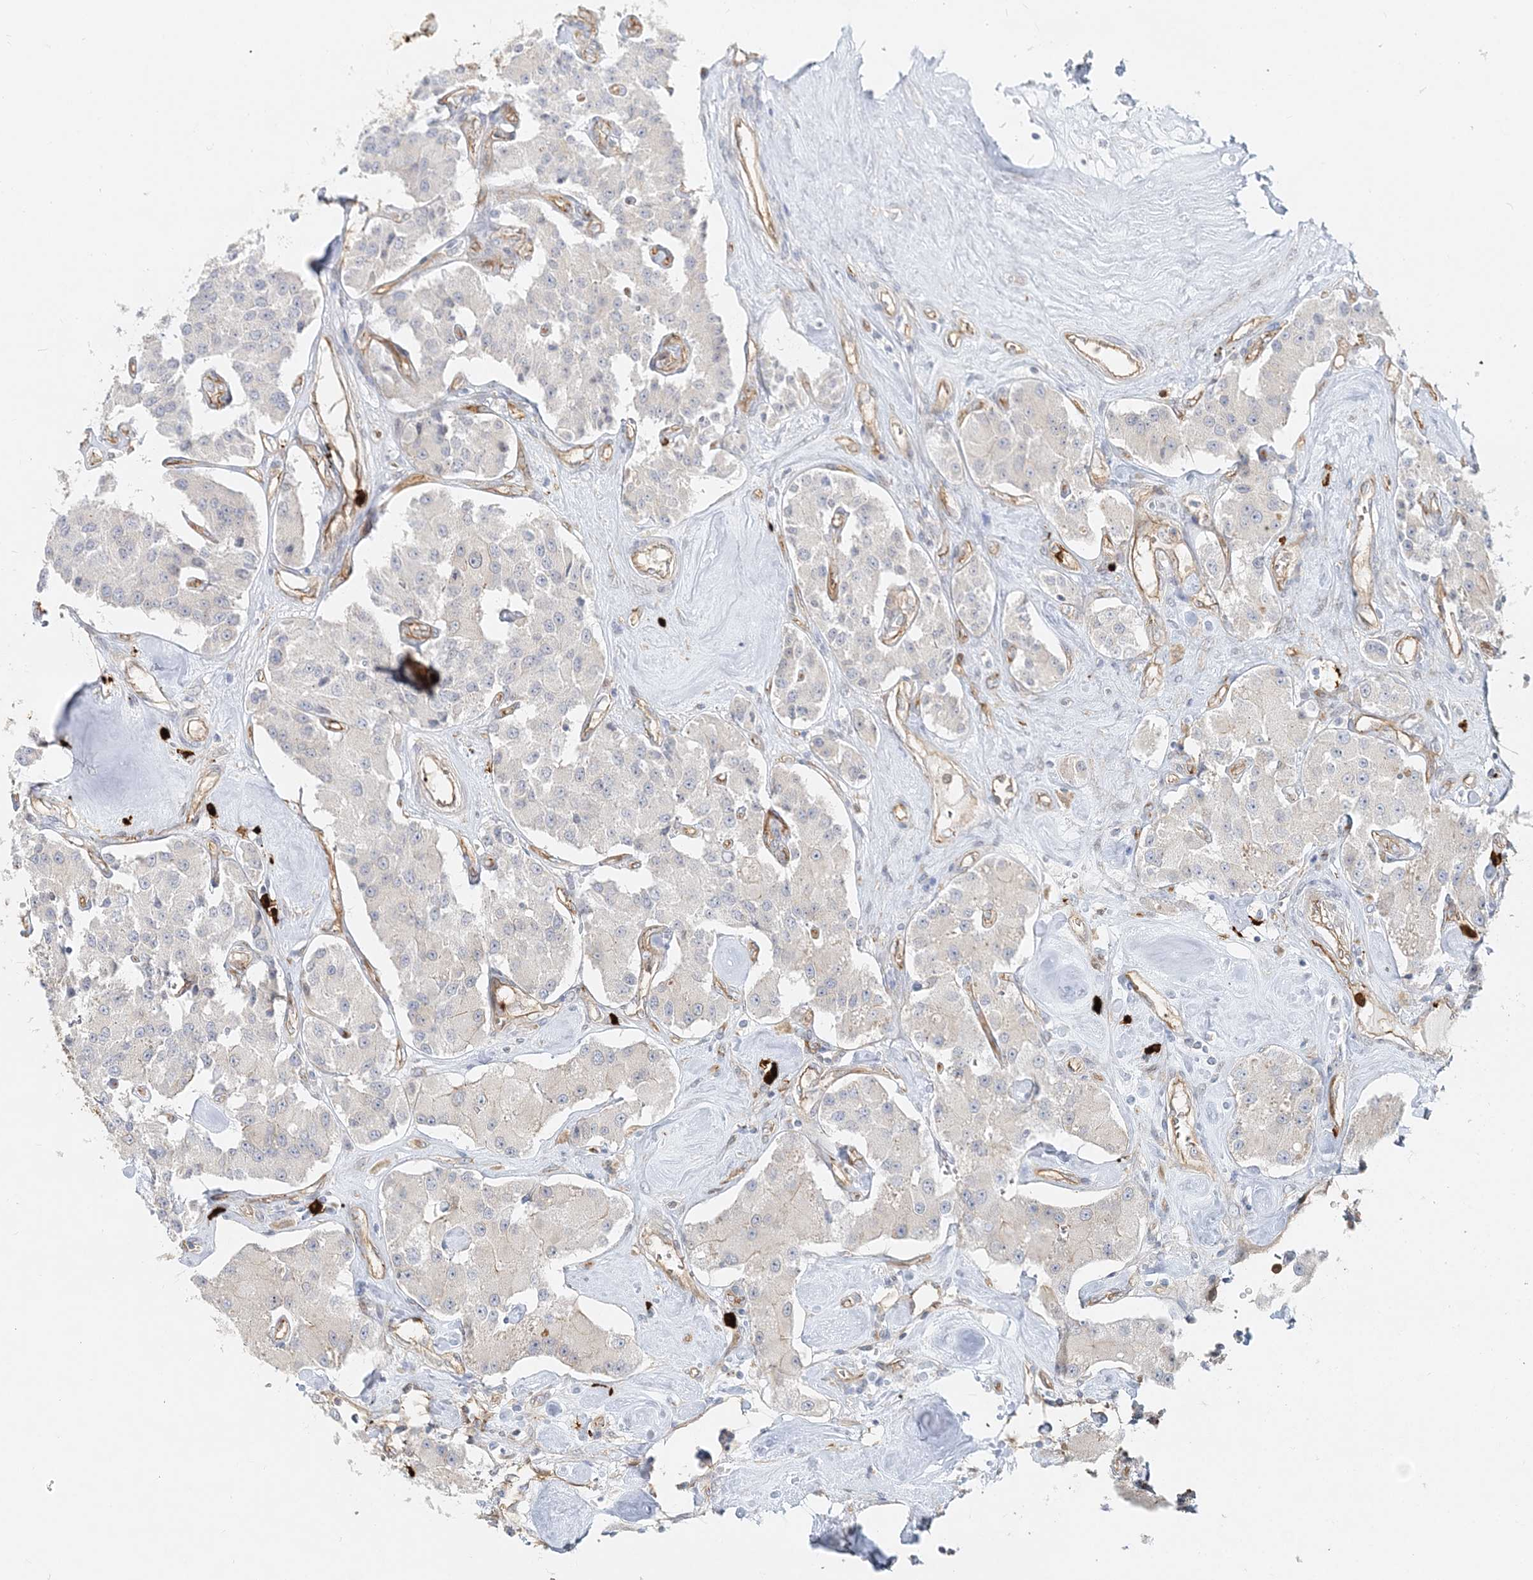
{"staining": {"intensity": "negative", "quantity": "none", "location": "none"}, "tissue": "carcinoid", "cell_type": "Tumor cells", "image_type": "cancer", "snomed": [{"axis": "morphology", "description": "Carcinoid, malignant, NOS"}, {"axis": "topography", "description": "Pancreas"}], "caption": "Immunohistochemical staining of human carcinoid reveals no significant positivity in tumor cells.", "gene": "DNAH1", "patient": {"sex": "male", "age": 41}}